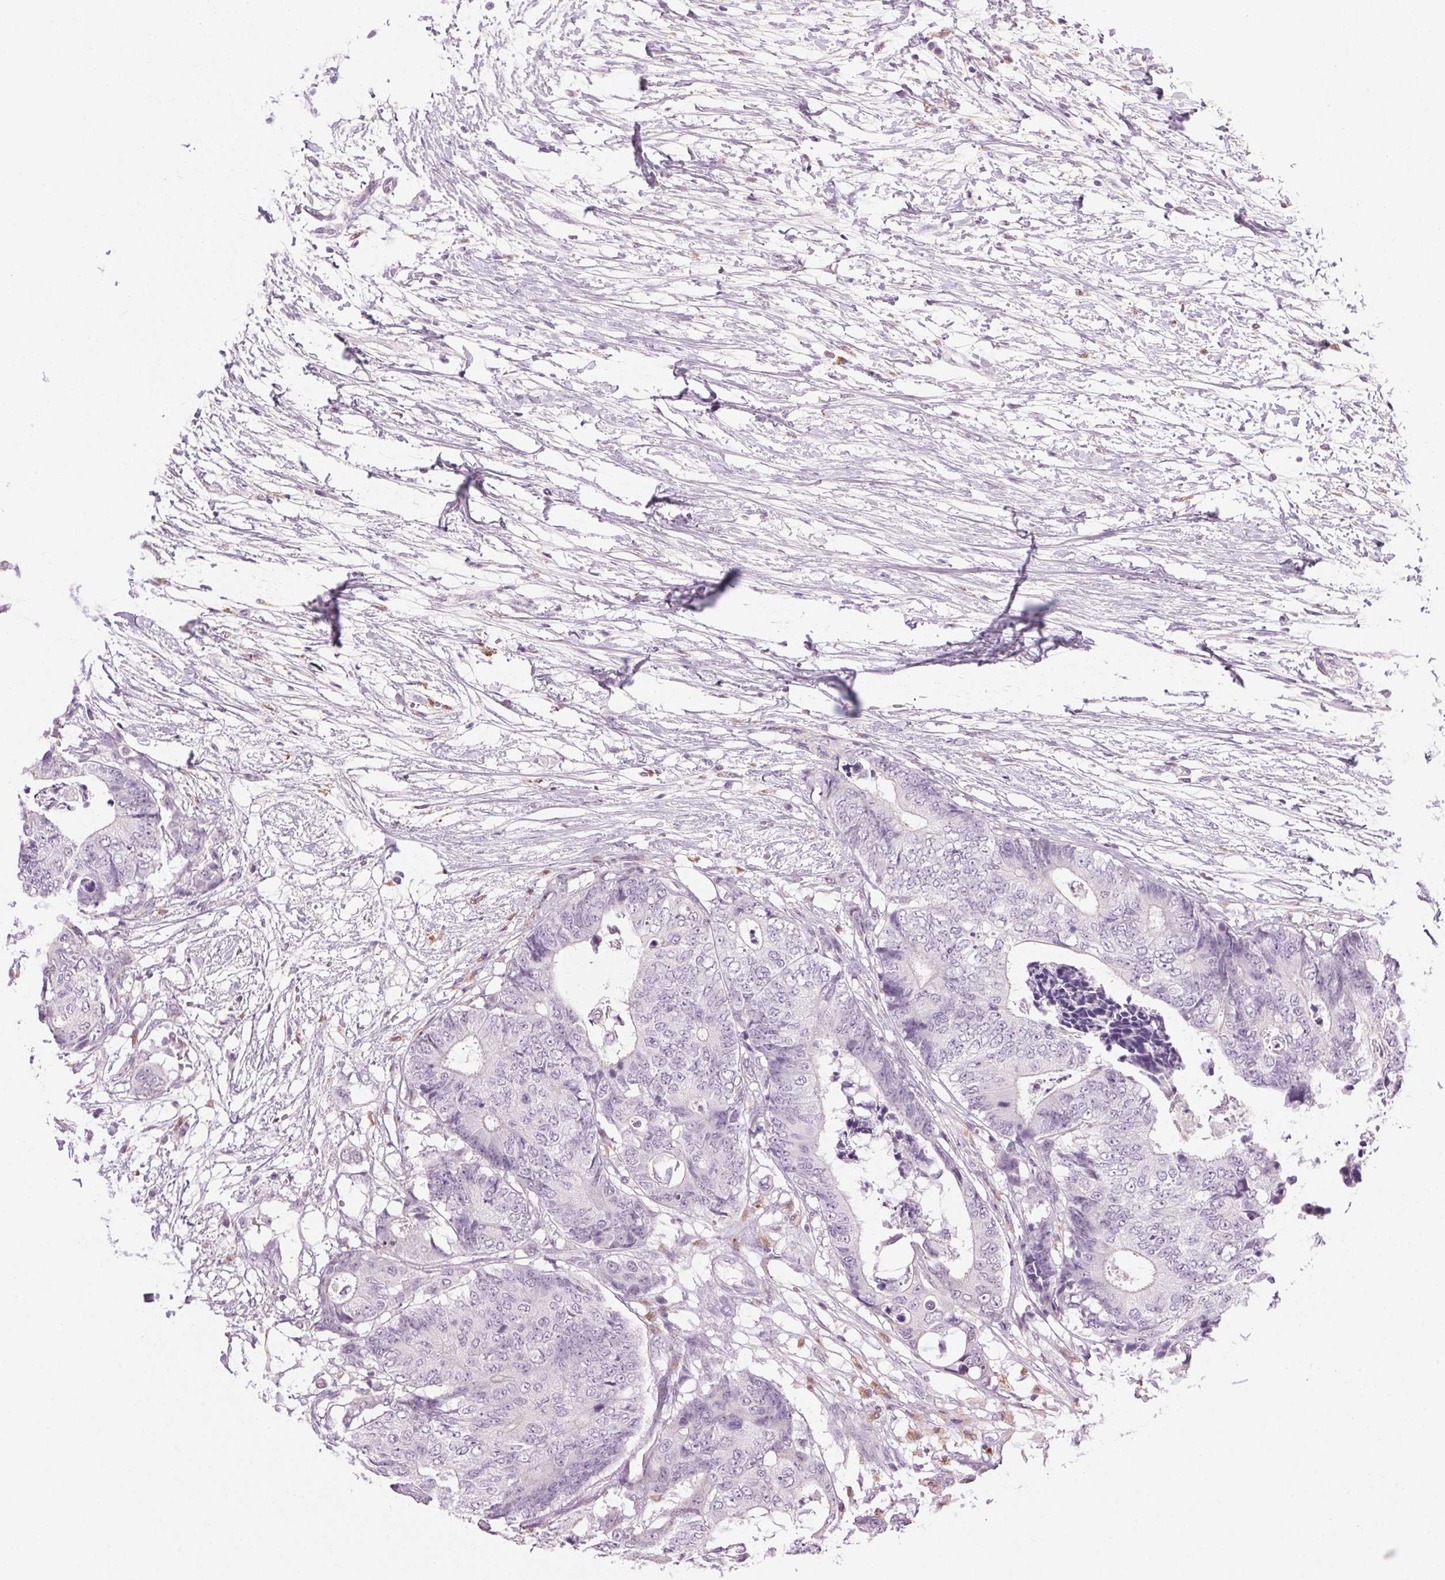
{"staining": {"intensity": "negative", "quantity": "none", "location": "none"}, "tissue": "colorectal cancer", "cell_type": "Tumor cells", "image_type": "cancer", "snomed": [{"axis": "morphology", "description": "Adenocarcinoma, NOS"}, {"axis": "topography", "description": "Colon"}], "caption": "IHC histopathology image of neoplastic tissue: human colorectal adenocarcinoma stained with DAB (3,3'-diaminobenzidine) demonstrates no significant protein expression in tumor cells.", "gene": "MPO", "patient": {"sex": "female", "age": 48}}